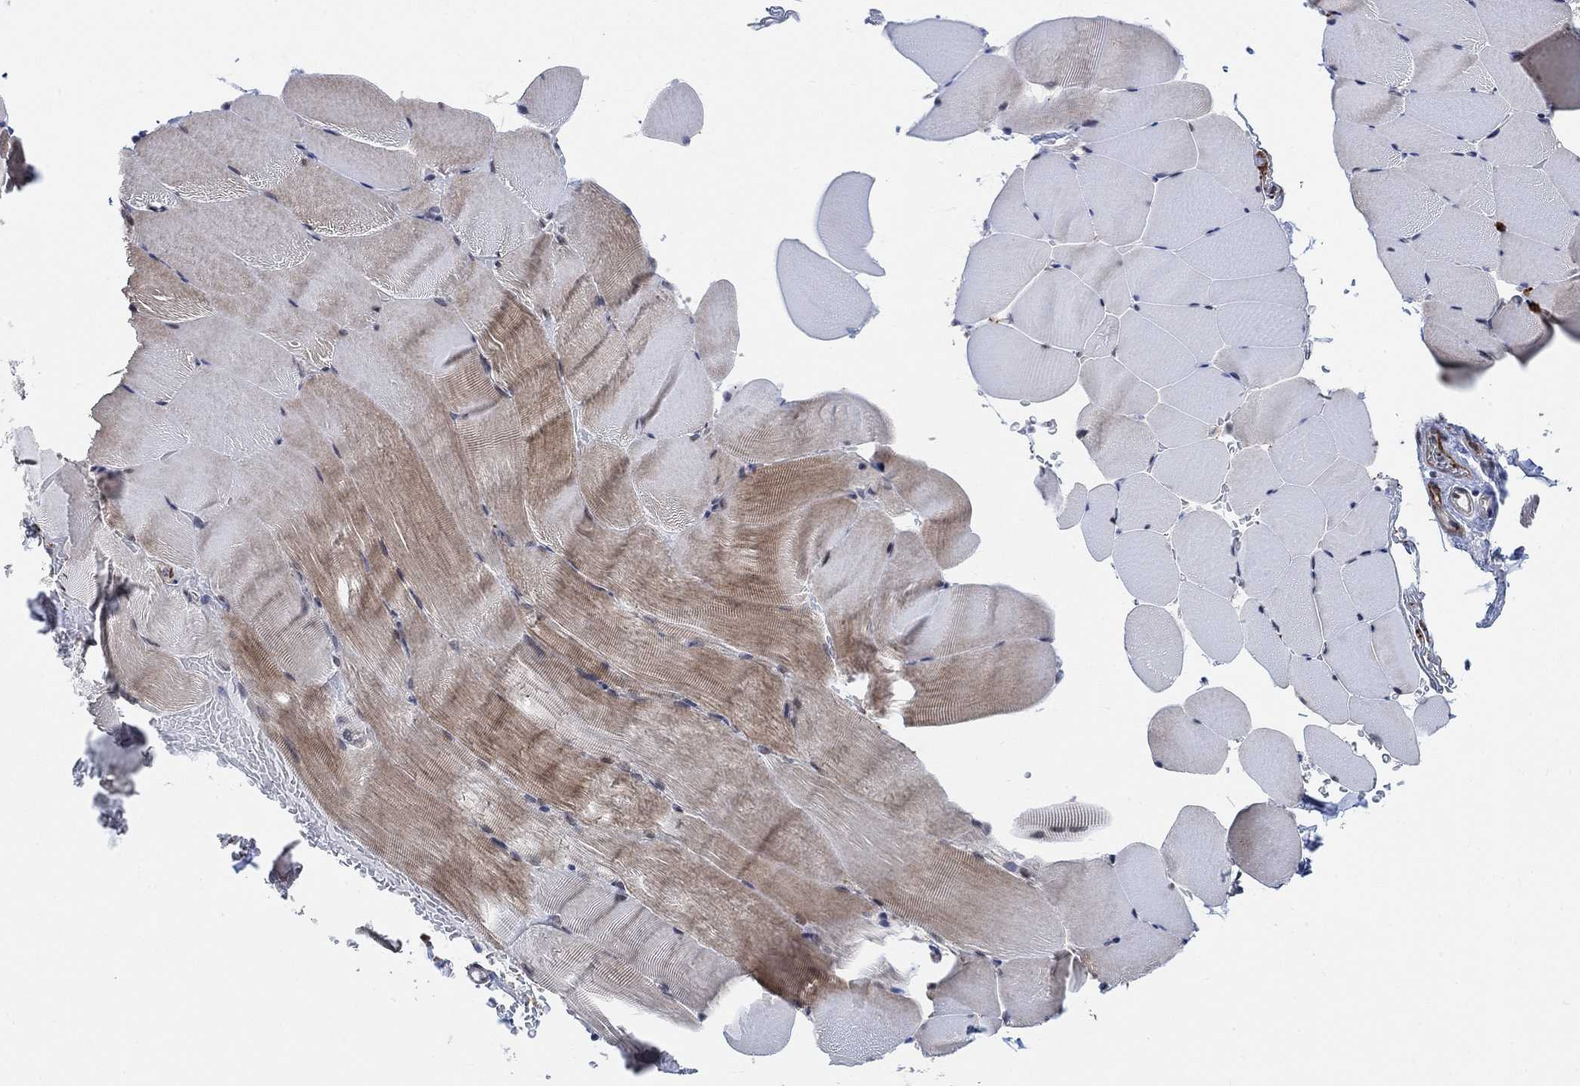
{"staining": {"intensity": "moderate", "quantity": "25%-75%", "location": "cytoplasmic/membranous"}, "tissue": "skeletal muscle", "cell_type": "Myocytes", "image_type": "normal", "snomed": [{"axis": "morphology", "description": "Normal tissue, NOS"}, {"axis": "topography", "description": "Skeletal muscle"}], "caption": "Myocytes show moderate cytoplasmic/membranous expression in about 25%-75% of cells in unremarkable skeletal muscle.", "gene": "PWWP2B", "patient": {"sex": "female", "age": 37}}